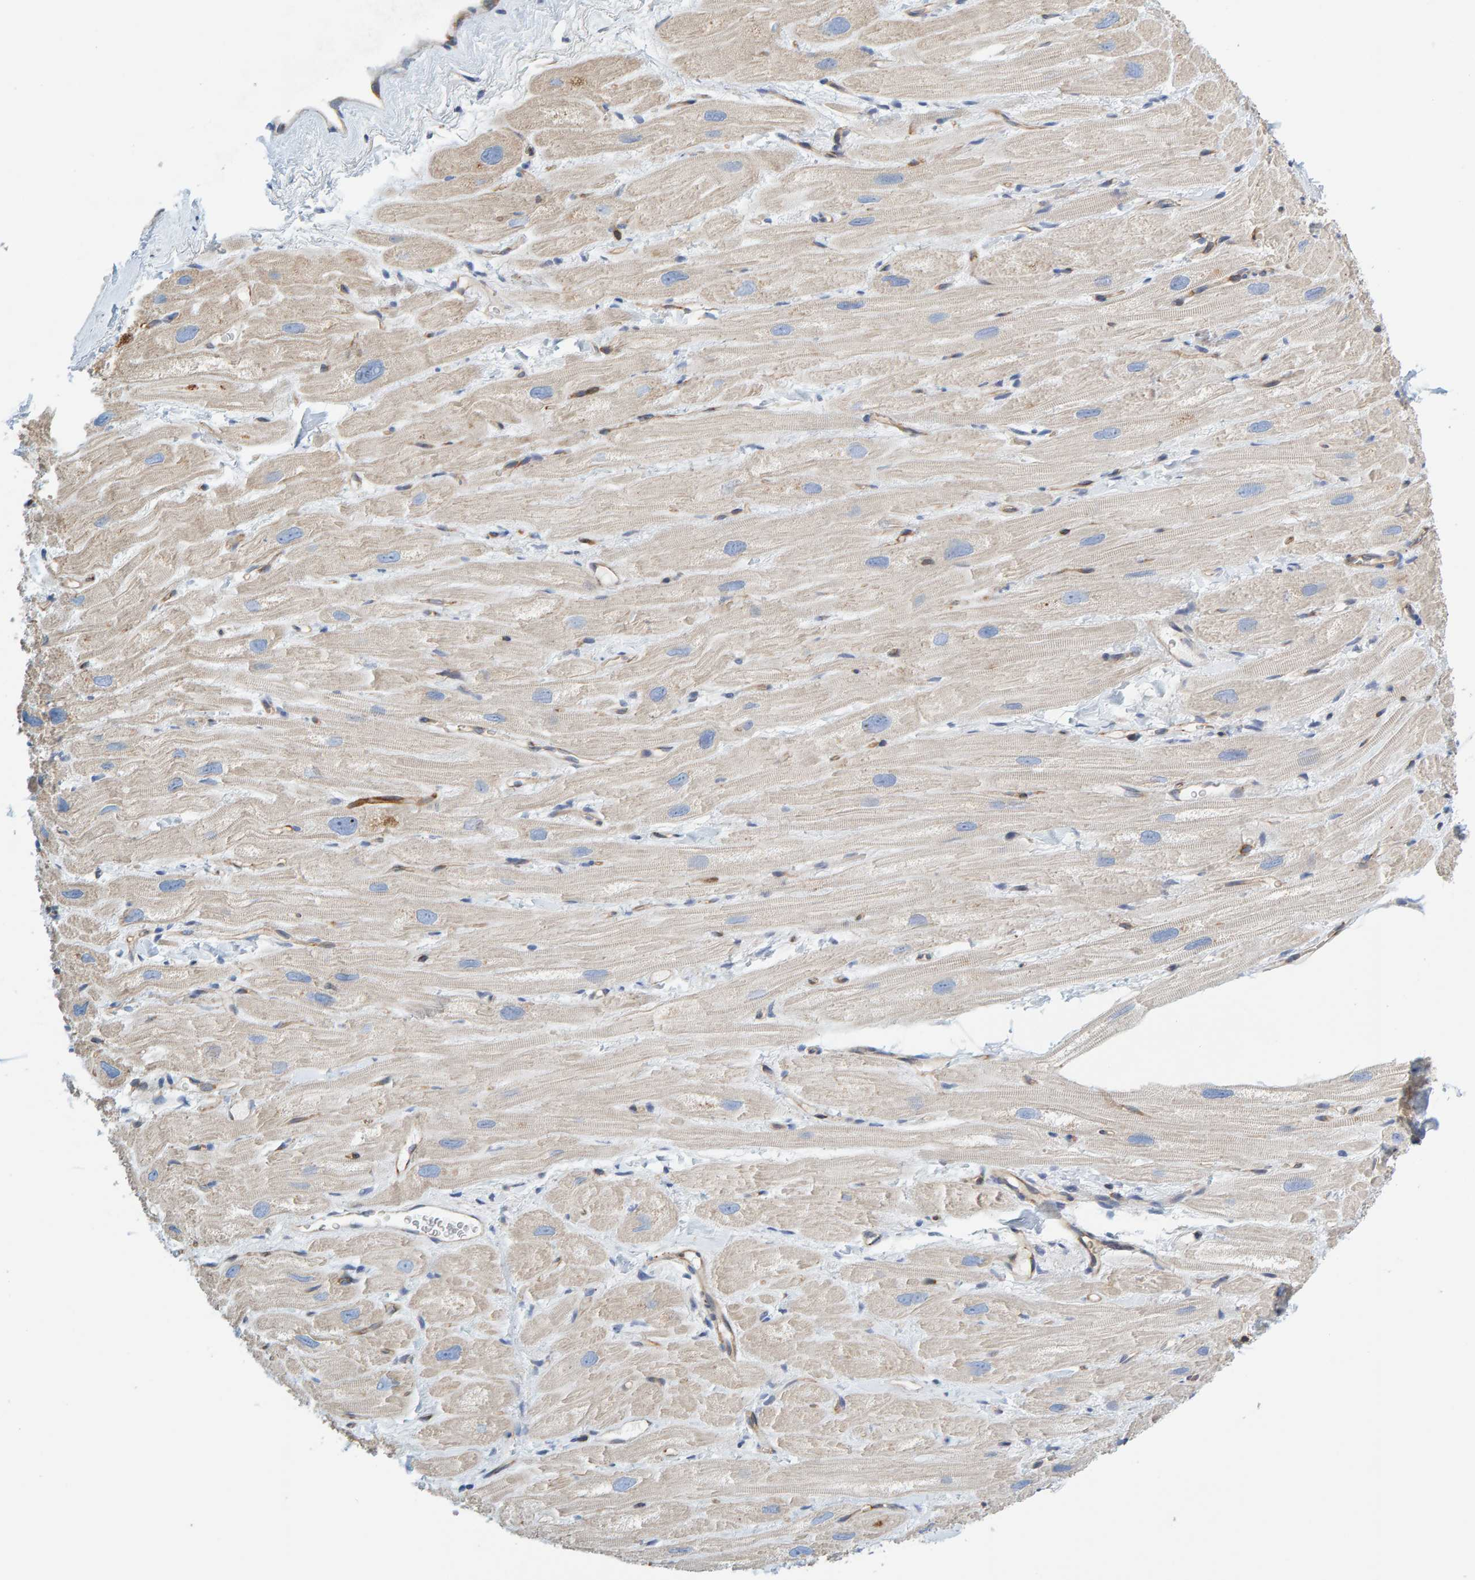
{"staining": {"intensity": "weak", "quantity": ">75%", "location": "cytoplasmic/membranous"}, "tissue": "heart muscle", "cell_type": "Cardiomyocytes", "image_type": "normal", "snomed": [{"axis": "morphology", "description": "Normal tissue, NOS"}, {"axis": "topography", "description": "Heart"}], "caption": "Weak cytoplasmic/membranous staining for a protein is appreciated in approximately >75% of cardiomyocytes of normal heart muscle using immunohistochemistry.", "gene": "PRKD2", "patient": {"sex": "male", "age": 49}}